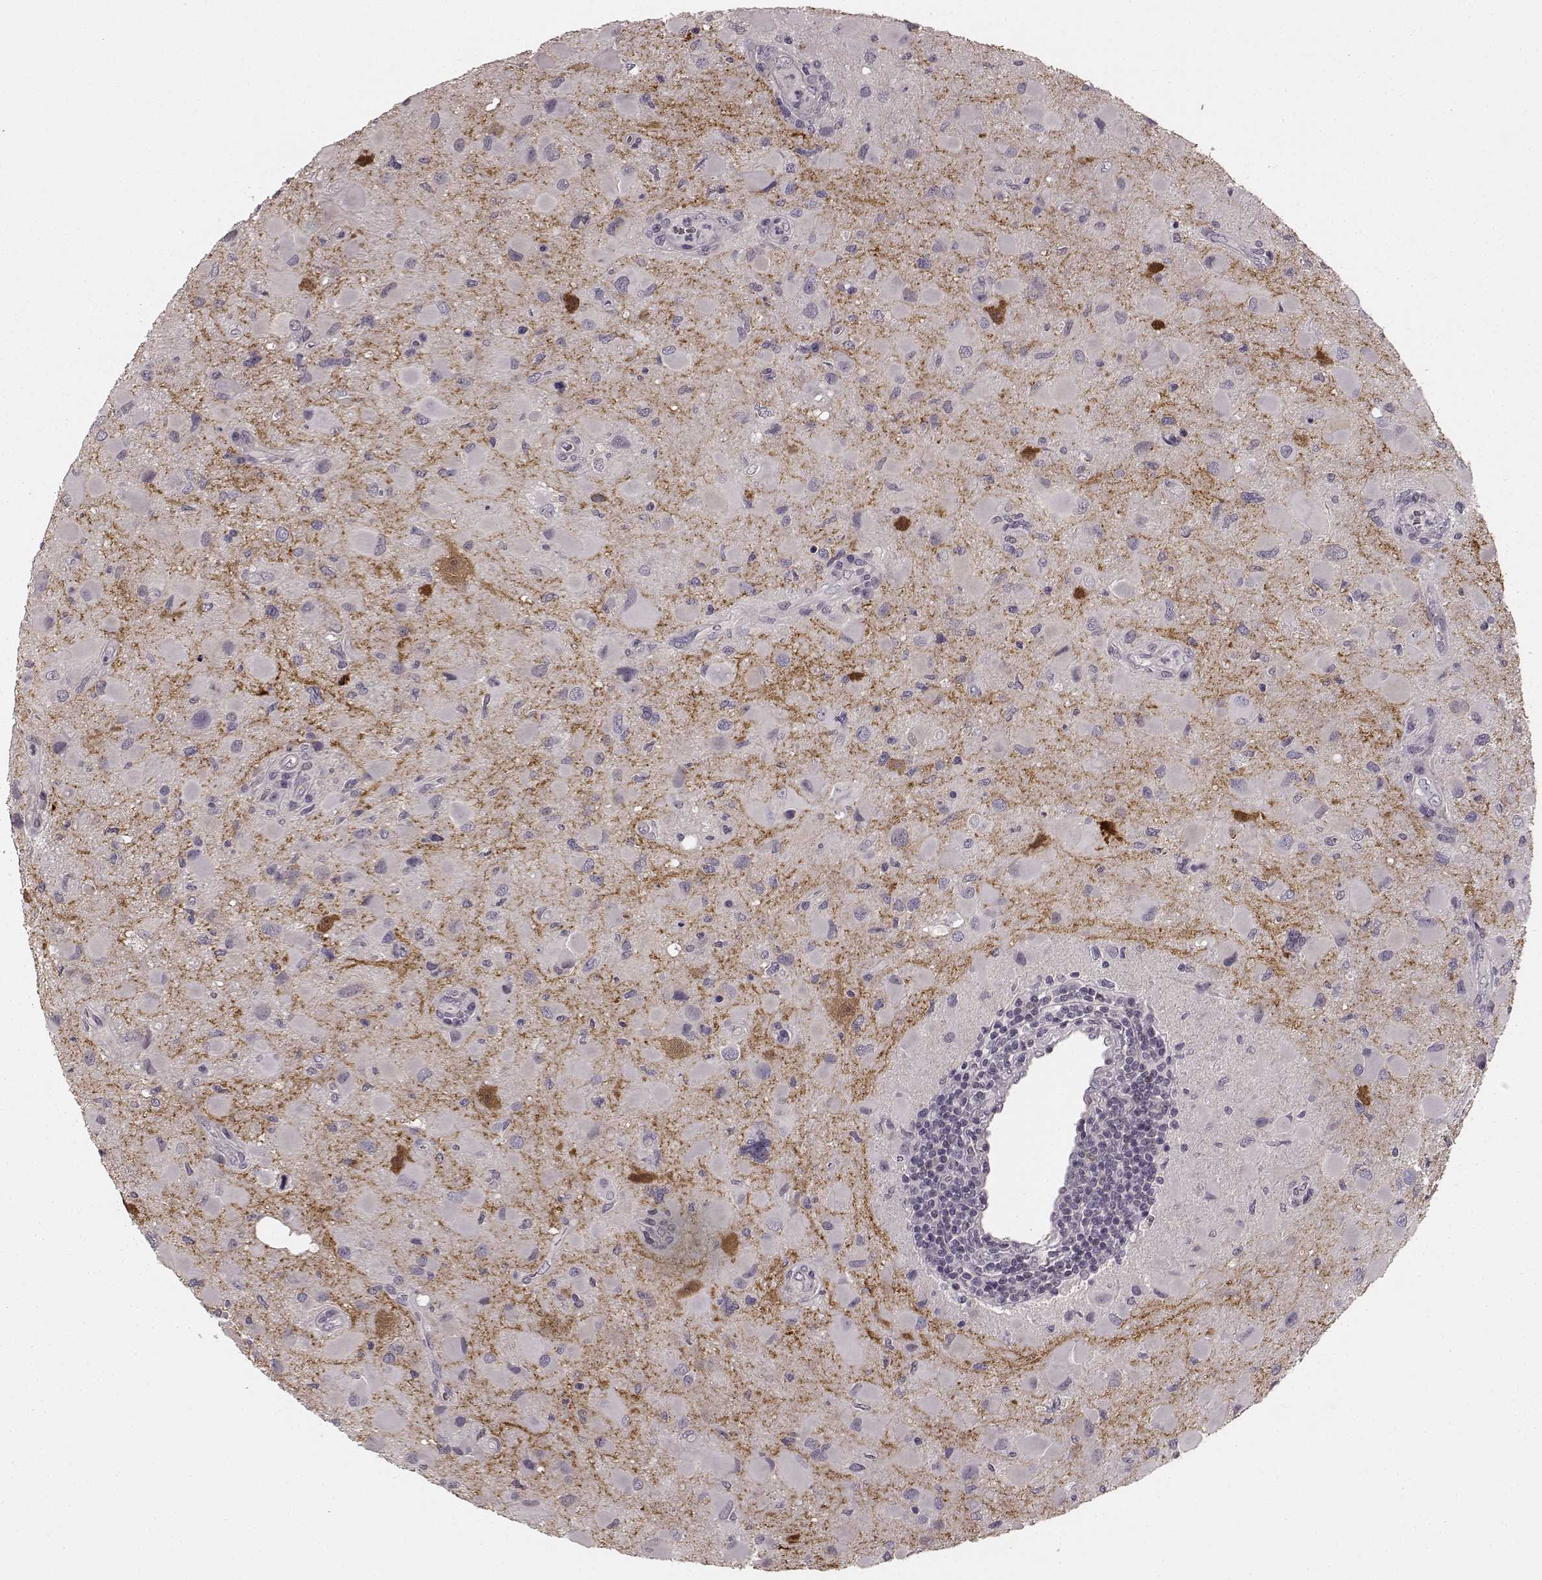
{"staining": {"intensity": "negative", "quantity": "none", "location": "none"}, "tissue": "glioma", "cell_type": "Tumor cells", "image_type": "cancer", "snomed": [{"axis": "morphology", "description": "Glioma, malignant, Low grade"}, {"axis": "topography", "description": "Brain"}], "caption": "There is no significant positivity in tumor cells of malignant low-grade glioma. (DAB immunohistochemistry visualized using brightfield microscopy, high magnification).", "gene": "PRKCE", "patient": {"sex": "female", "age": 32}}